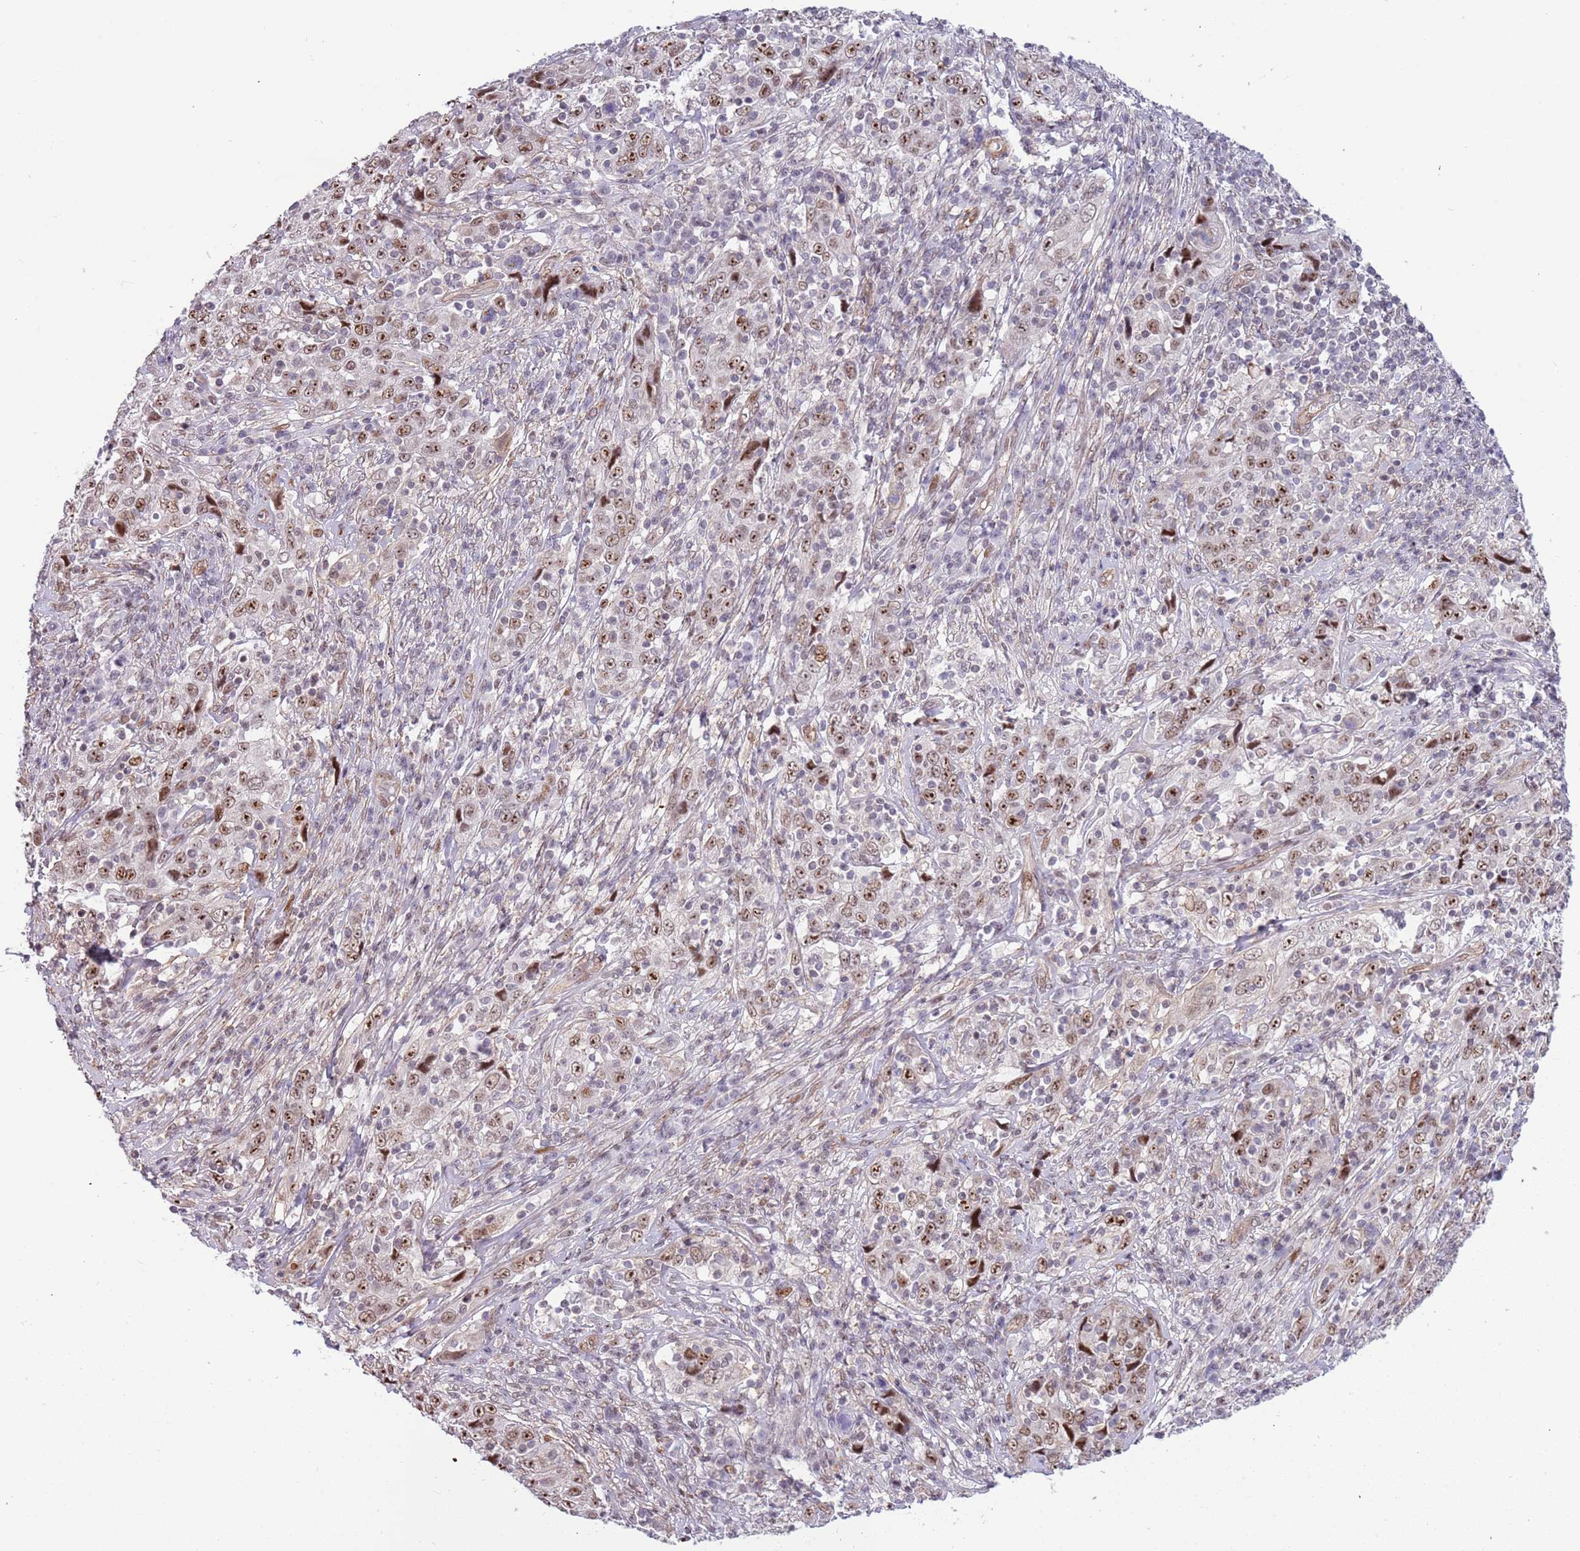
{"staining": {"intensity": "moderate", "quantity": ">75%", "location": "nuclear"}, "tissue": "cervical cancer", "cell_type": "Tumor cells", "image_type": "cancer", "snomed": [{"axis": "morphology", "description": "Squamous cell carcinoma, NOS"}, {"axis": "topography", "description": "Cervix"}], "caption": "Human cervical cancer (squamous cell carcinoma) stained for a protein (brown) reveals moderate nuclear positive staining in about >75% of tumor cells.", "gene": "LRMDA", "patient": {"sex": "female", "age": 46}}